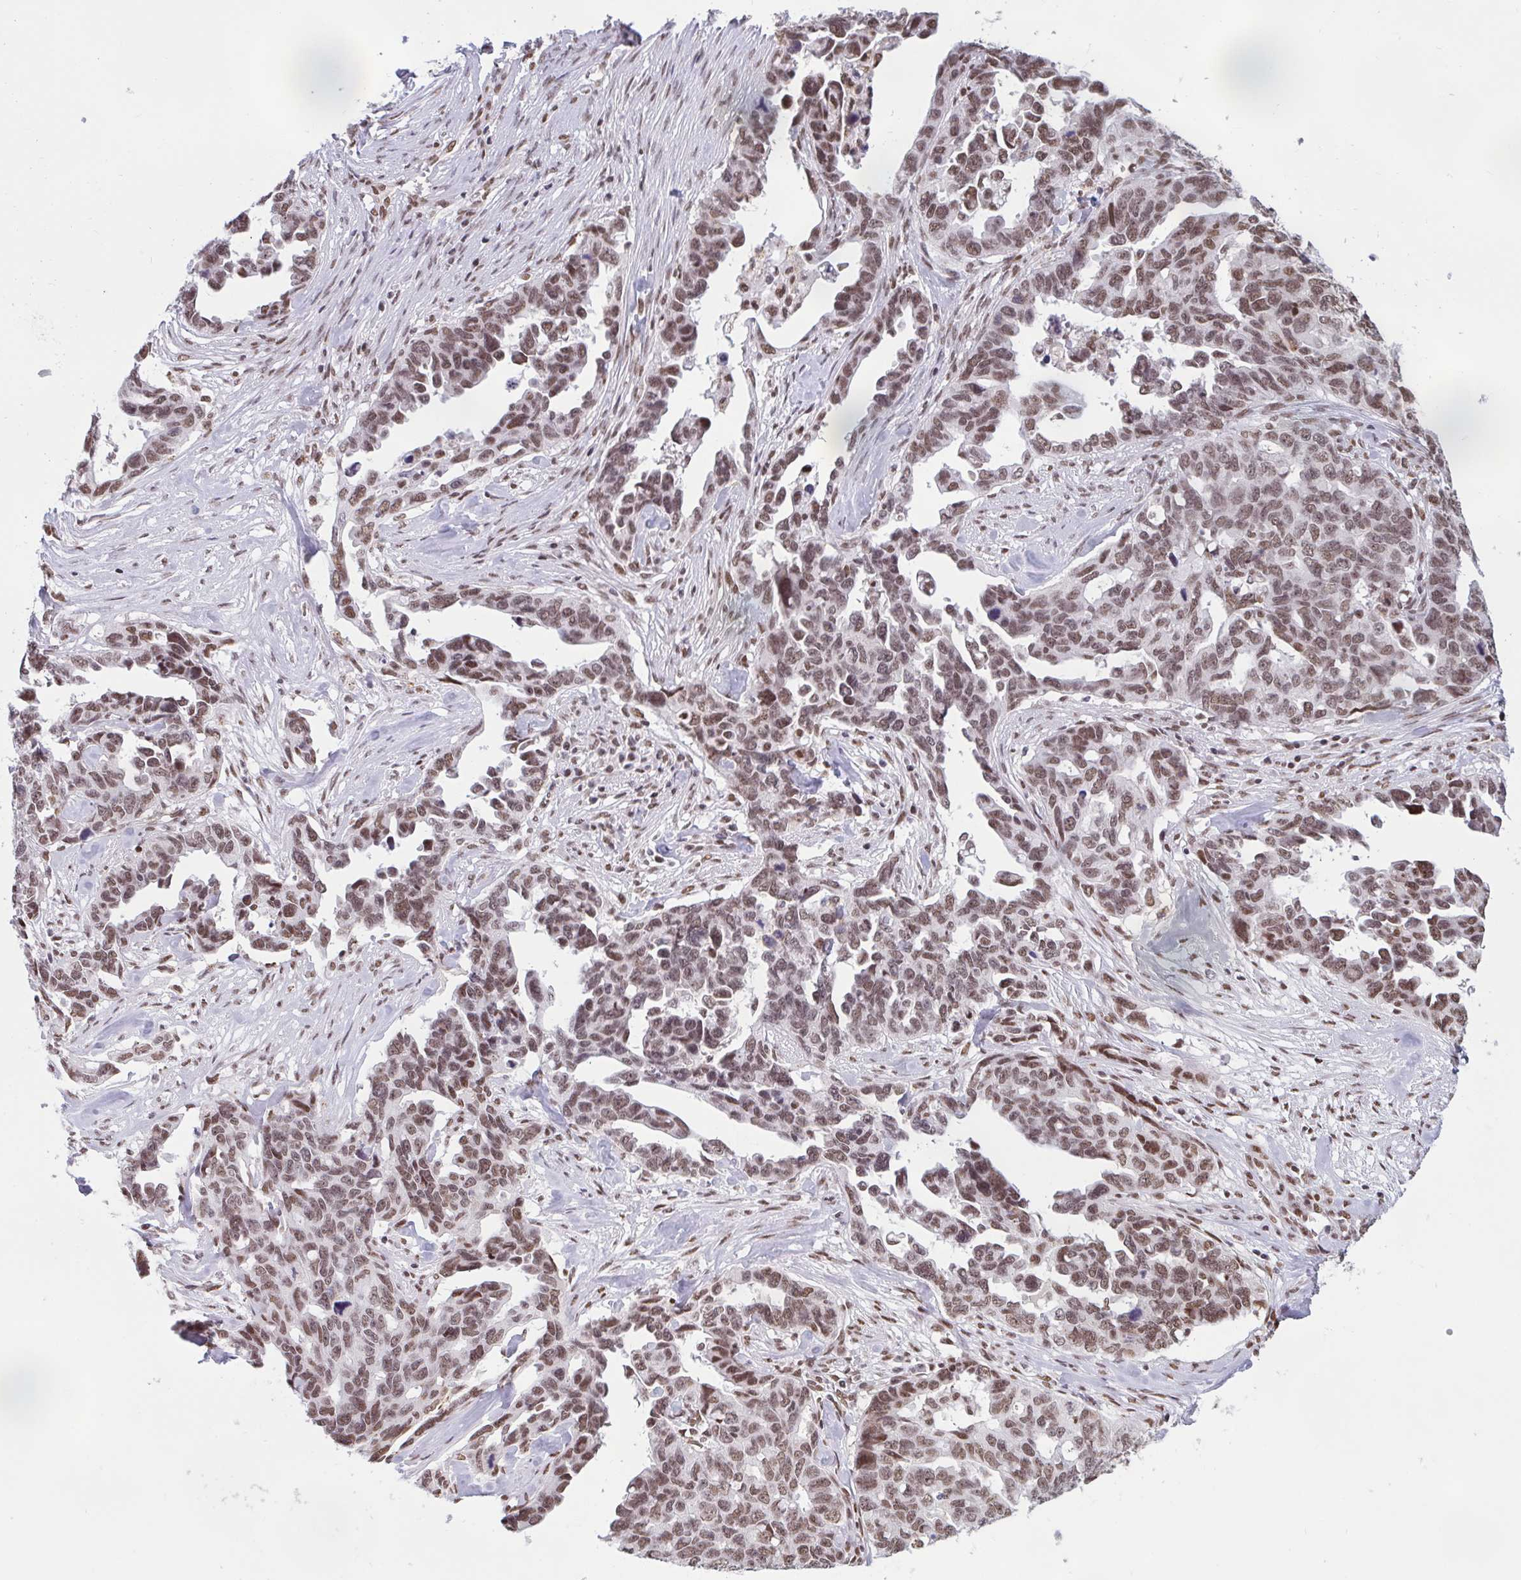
{"staining": {"intensity": "moderate", "quantity": ">75%", "location": "nuclear"}, "tissue": "ovarian cancer", "cell_type": "Tumor cells", "image_type": "cancer", "snomed": [{"axis": "morphology", "description": "Cystadenocarcinoma, serous, NOS"}, {"axis": "topography", "description": "Ovary"}], "caption": "The image shows a brown stain indicating the presence of a protein in the nuclear of tumor cells in ovarian cancer (serous cystadenocarcinoma).", "gene": "CBFA2T2", "patient": {"sex": "female", "age": 69}}